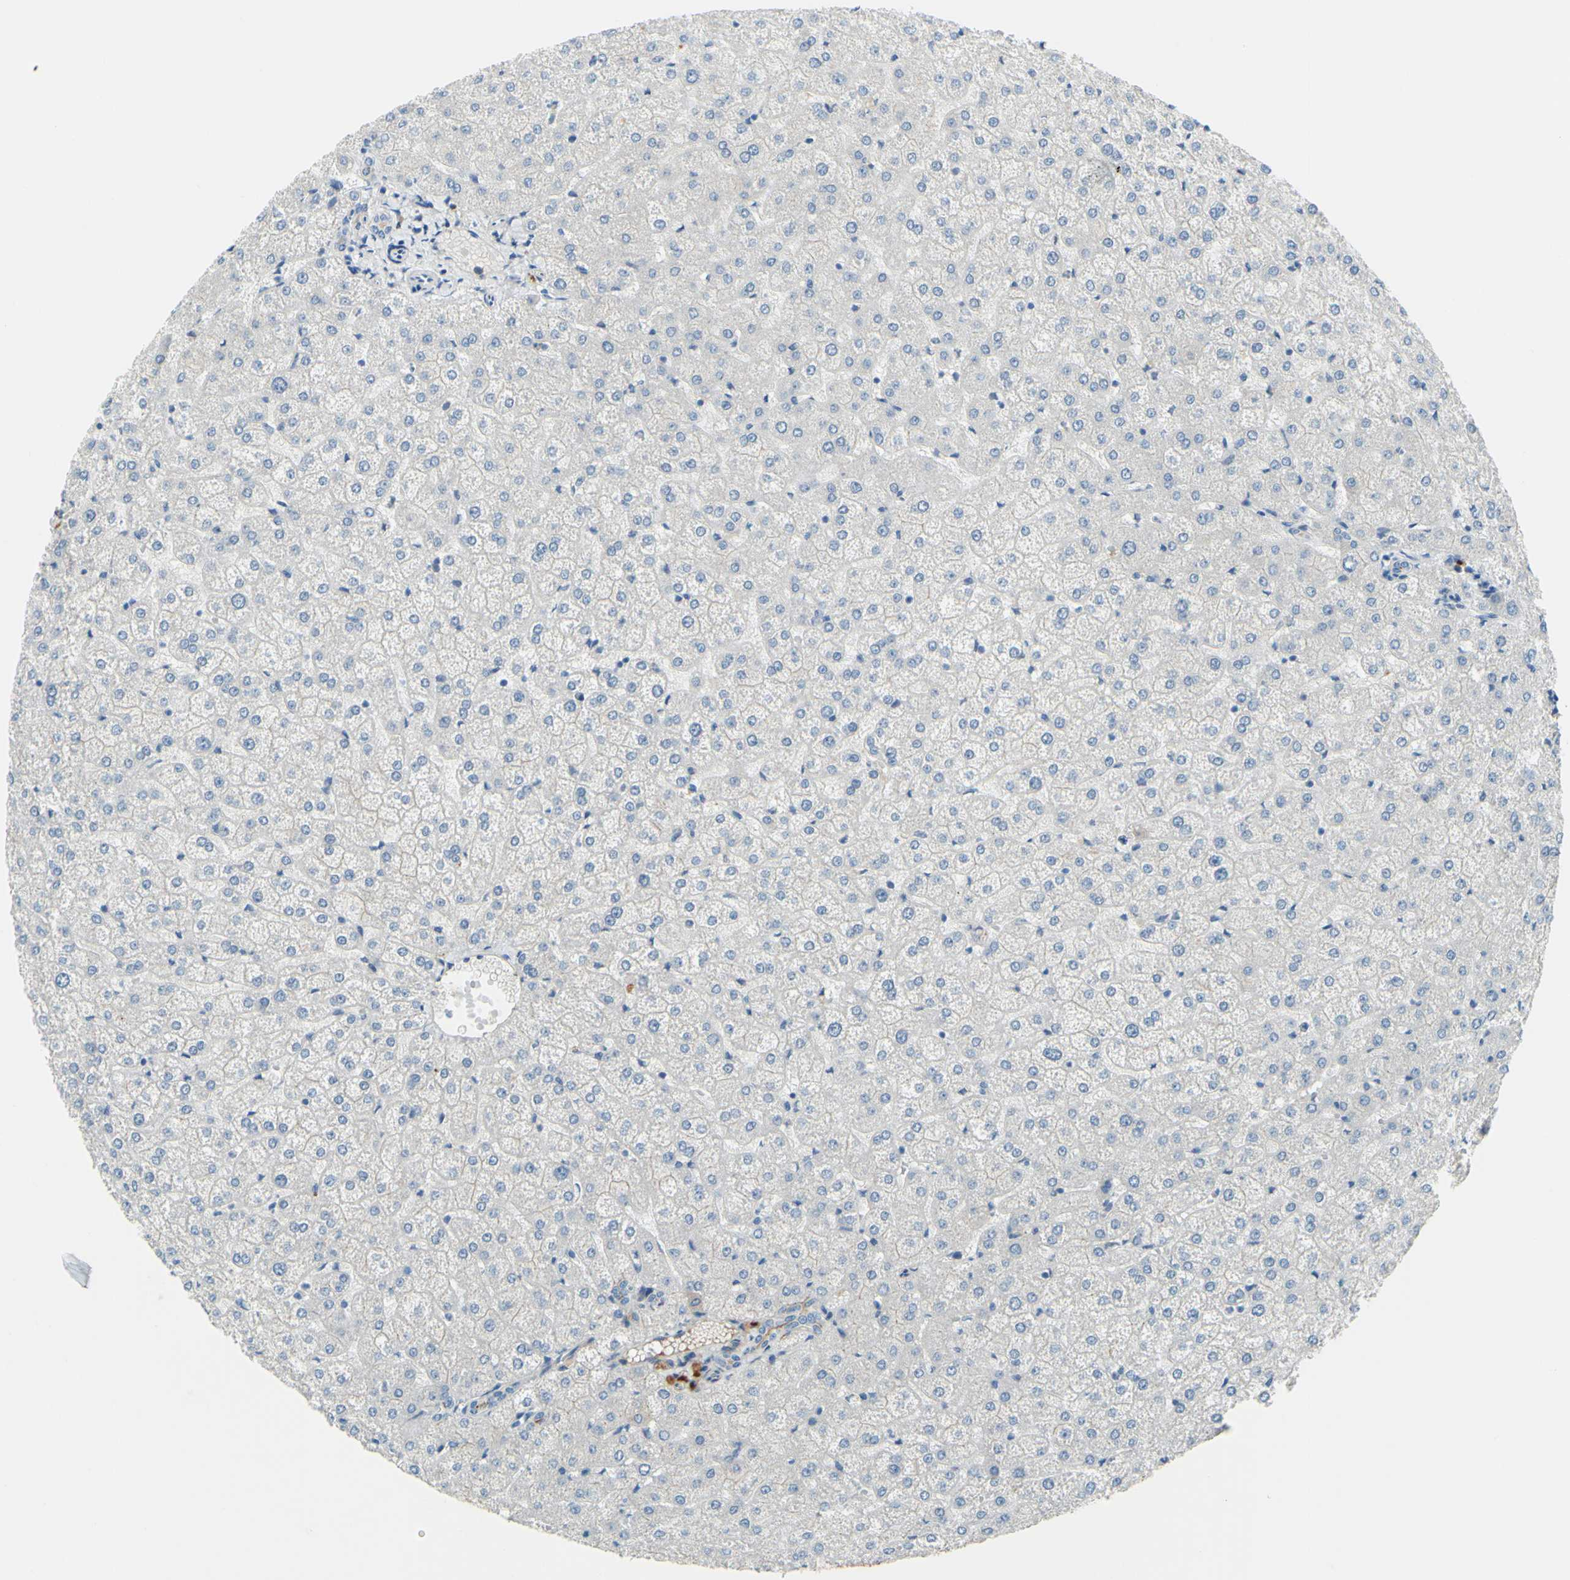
{"staining": {"intensity": "negative", "quantity": "none", "location": "none"}, "tissue": "liver", "cell_type": "Cholangiocytes", "image_type": "normal", "snomed": [{"axis": "morphology", "description": "Normal tissue, NOS"}, {"axis": "topography", "description": "Liver"}], "caption": "Immunohistochemical staining of benign liver demonstrates no significant expression in cholangiocytes. Nuclei are stained in blue.", "gene": "ARHGAP1", "patient": {"sex": "female", "age": 32}}